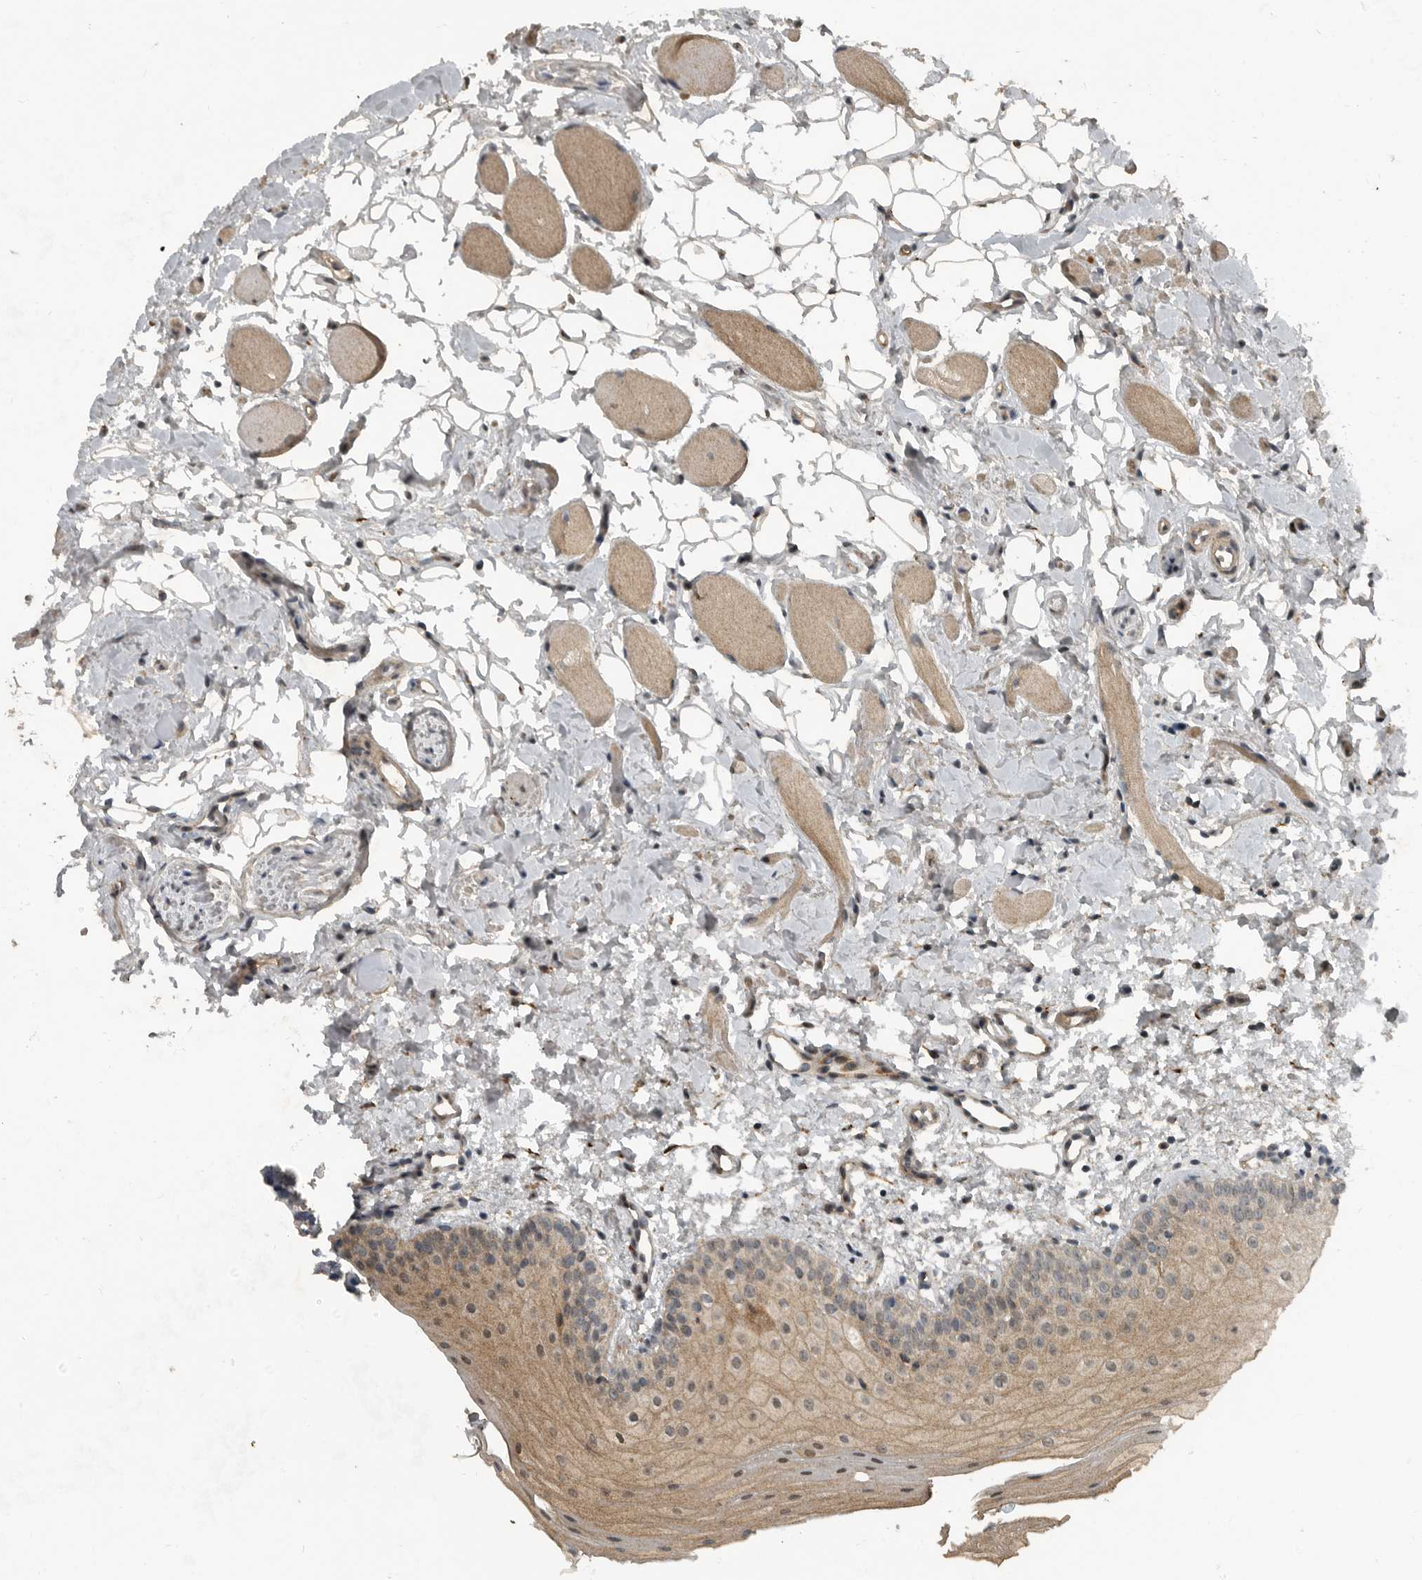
{"staining": {"intensity": "weak", "quantity": "25%-75%", "location": "cytoplasmic/membranous"}, "tissue": "oral mucosa", "cell_type": "Squamous epithelial cells", "image_type": "normal", "snomed": [{"axis": "morphology", "description": "Normal tissue, NOS"}, {"axis": "topography", "description": "Oral tissue"}], "caption": "Approximately 25%-75% of squamous epithelial cells in unremarkable oral mucosa display weak cytoplasmic/membranous protein staining as visualized by brown immunohistochemical staining.", "gene": "FOXO1", "patient": {"sex": "male", "age": 28}}